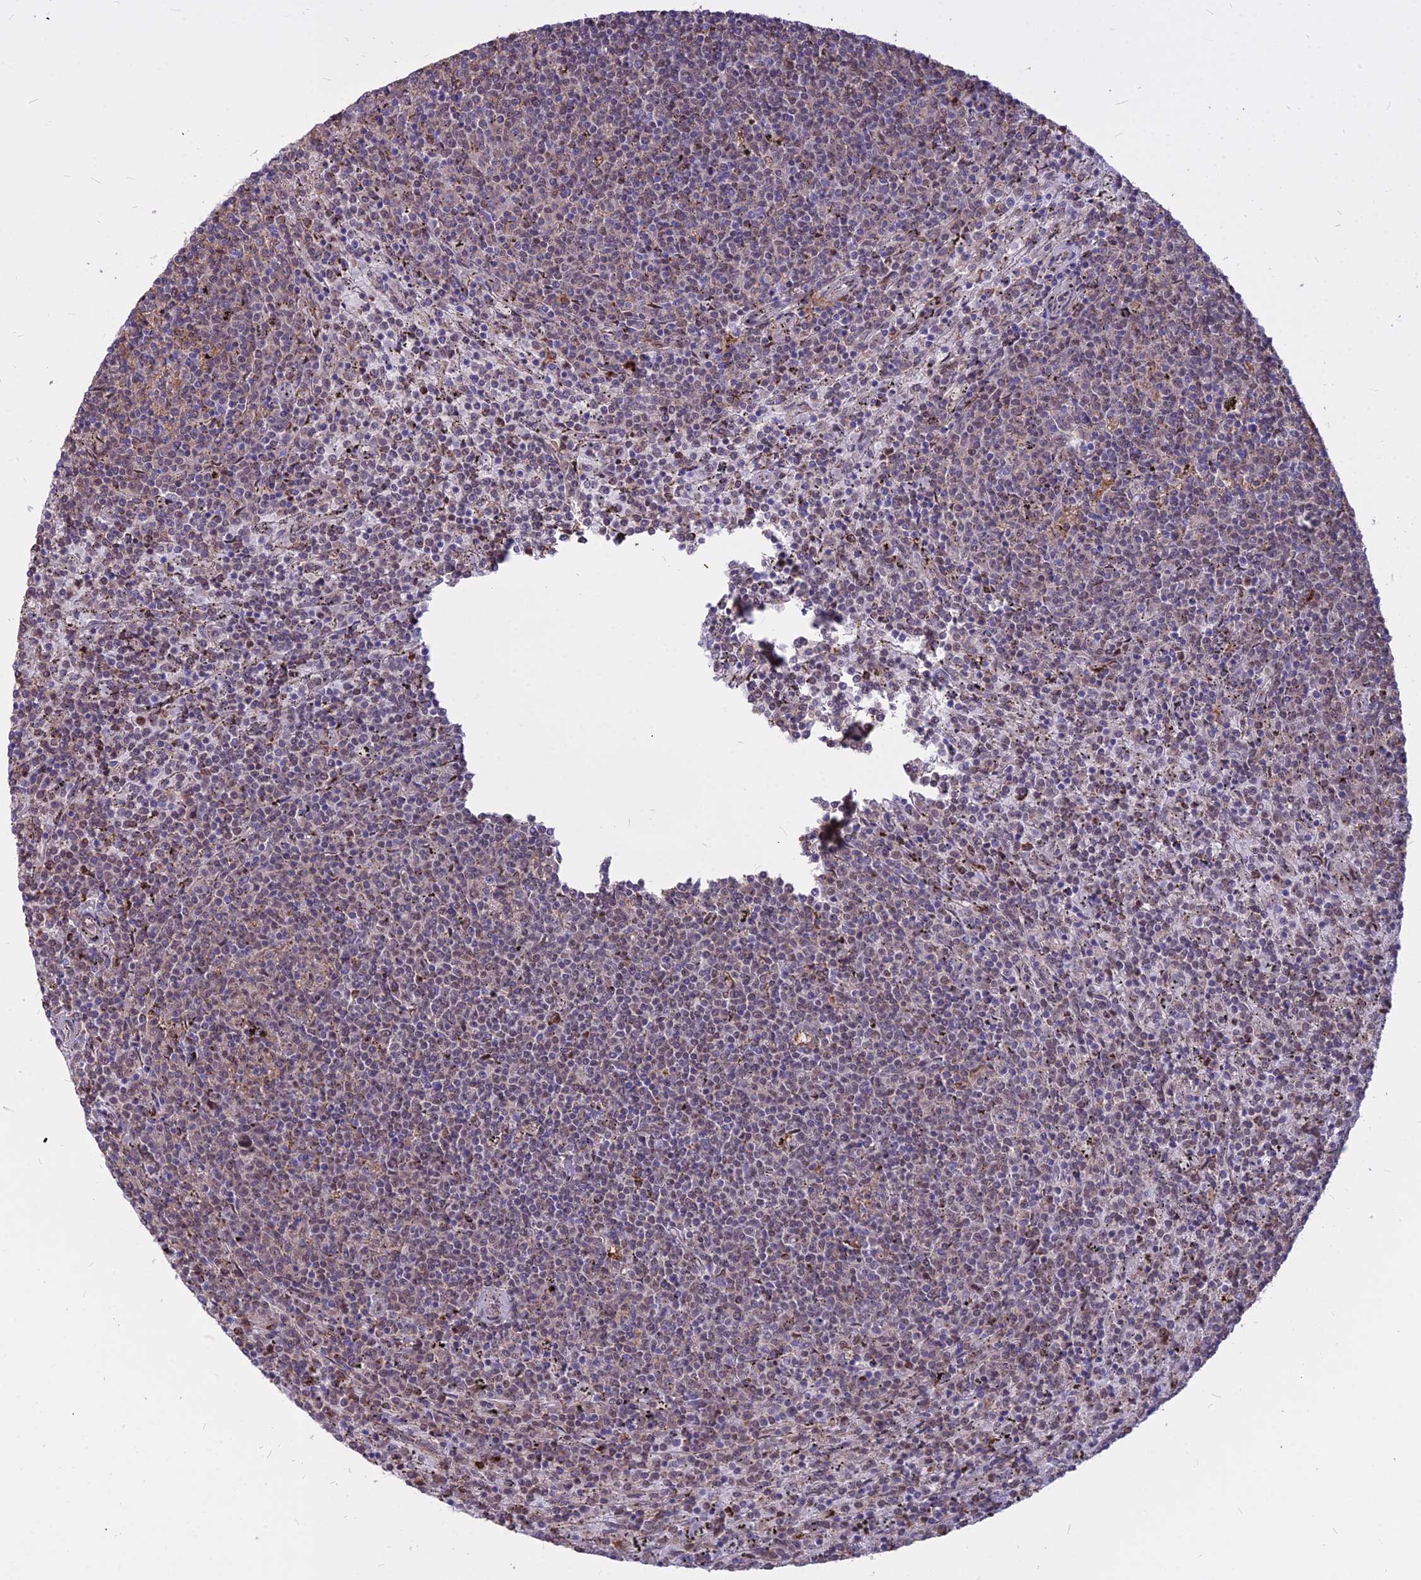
{"staining": {"intensity": "negative", "quantity": "none", "location": "none"}, "tissue": "lymphoma", "cell_type": "Tumor cells", "image_type": "cancer", "snomed": [{"axis": "morphology", "description": "Malignant lymphoma, non-Hodgkin's type, Low grade"}, {"axis": "topography", "description": "Spleen"}], "caption": "The histopathology image shows no significant positivity in tumor cells of lymphoma. The staining was performed using DAB to visualize the protein expression in brown, while the nuclei were stained in blue with hematoxylin (Magnification: 20x).", "gene": "ALG10", "patient": {"sex": "female", "age": 50}}